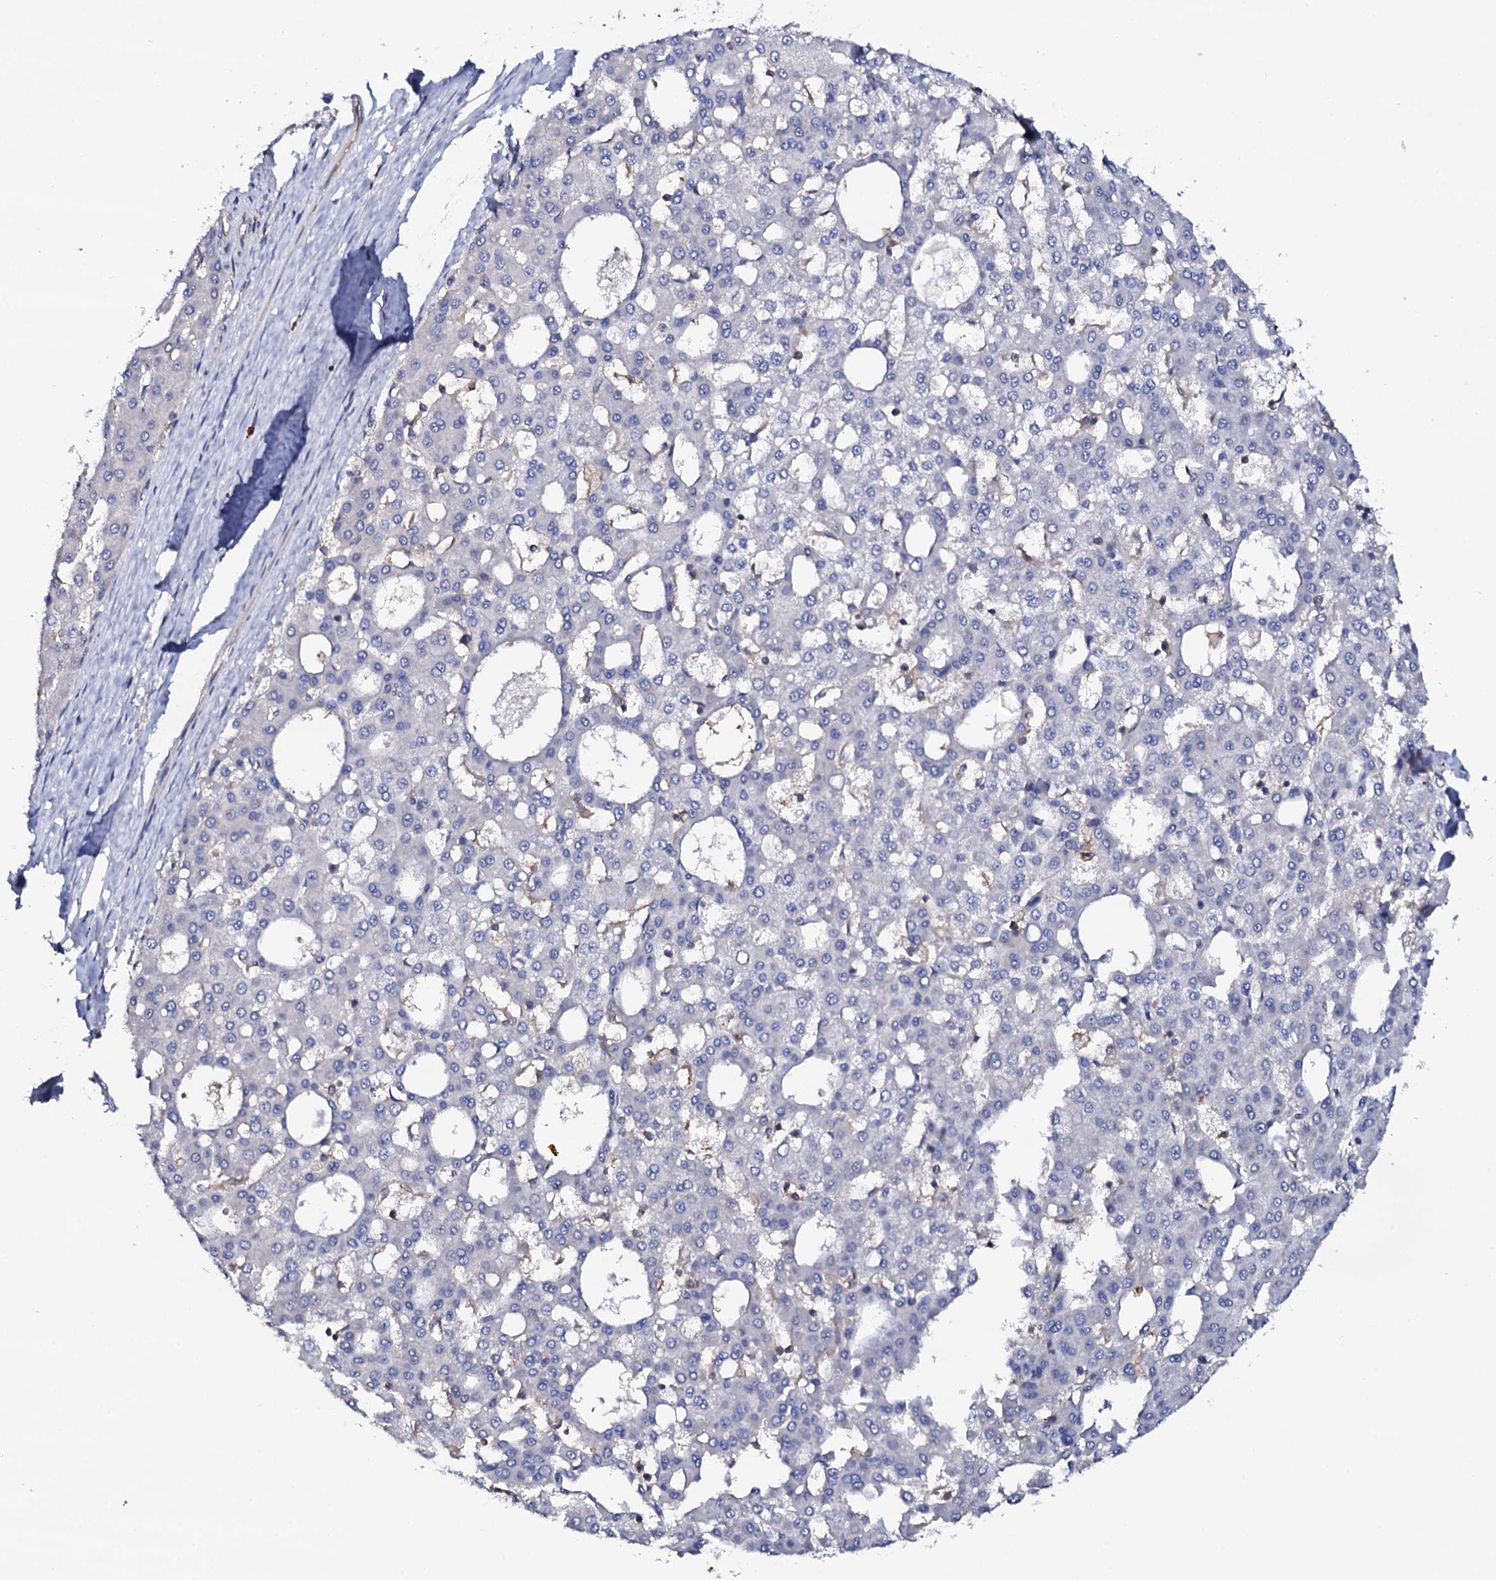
{"staining": {"intensity": "negative", "quantity": "none", "location": "none"}, "tissue": "liver cancer", "cell_type": "Tumor cells", "image_type": "cancer", "snomed": [{"axis": "morphology", "description": "Carcinoma, Hepatocellular, NOS"}, {"axis": "topography", "description": "Liver"}], "caption": "Immunohistochemical staining of human liver cancer (hepatocellular carcinoma) shows no significant positivity in tumor cells.", "gene": "TCAF2", "patient": {"sex": "male", "age": 47}}